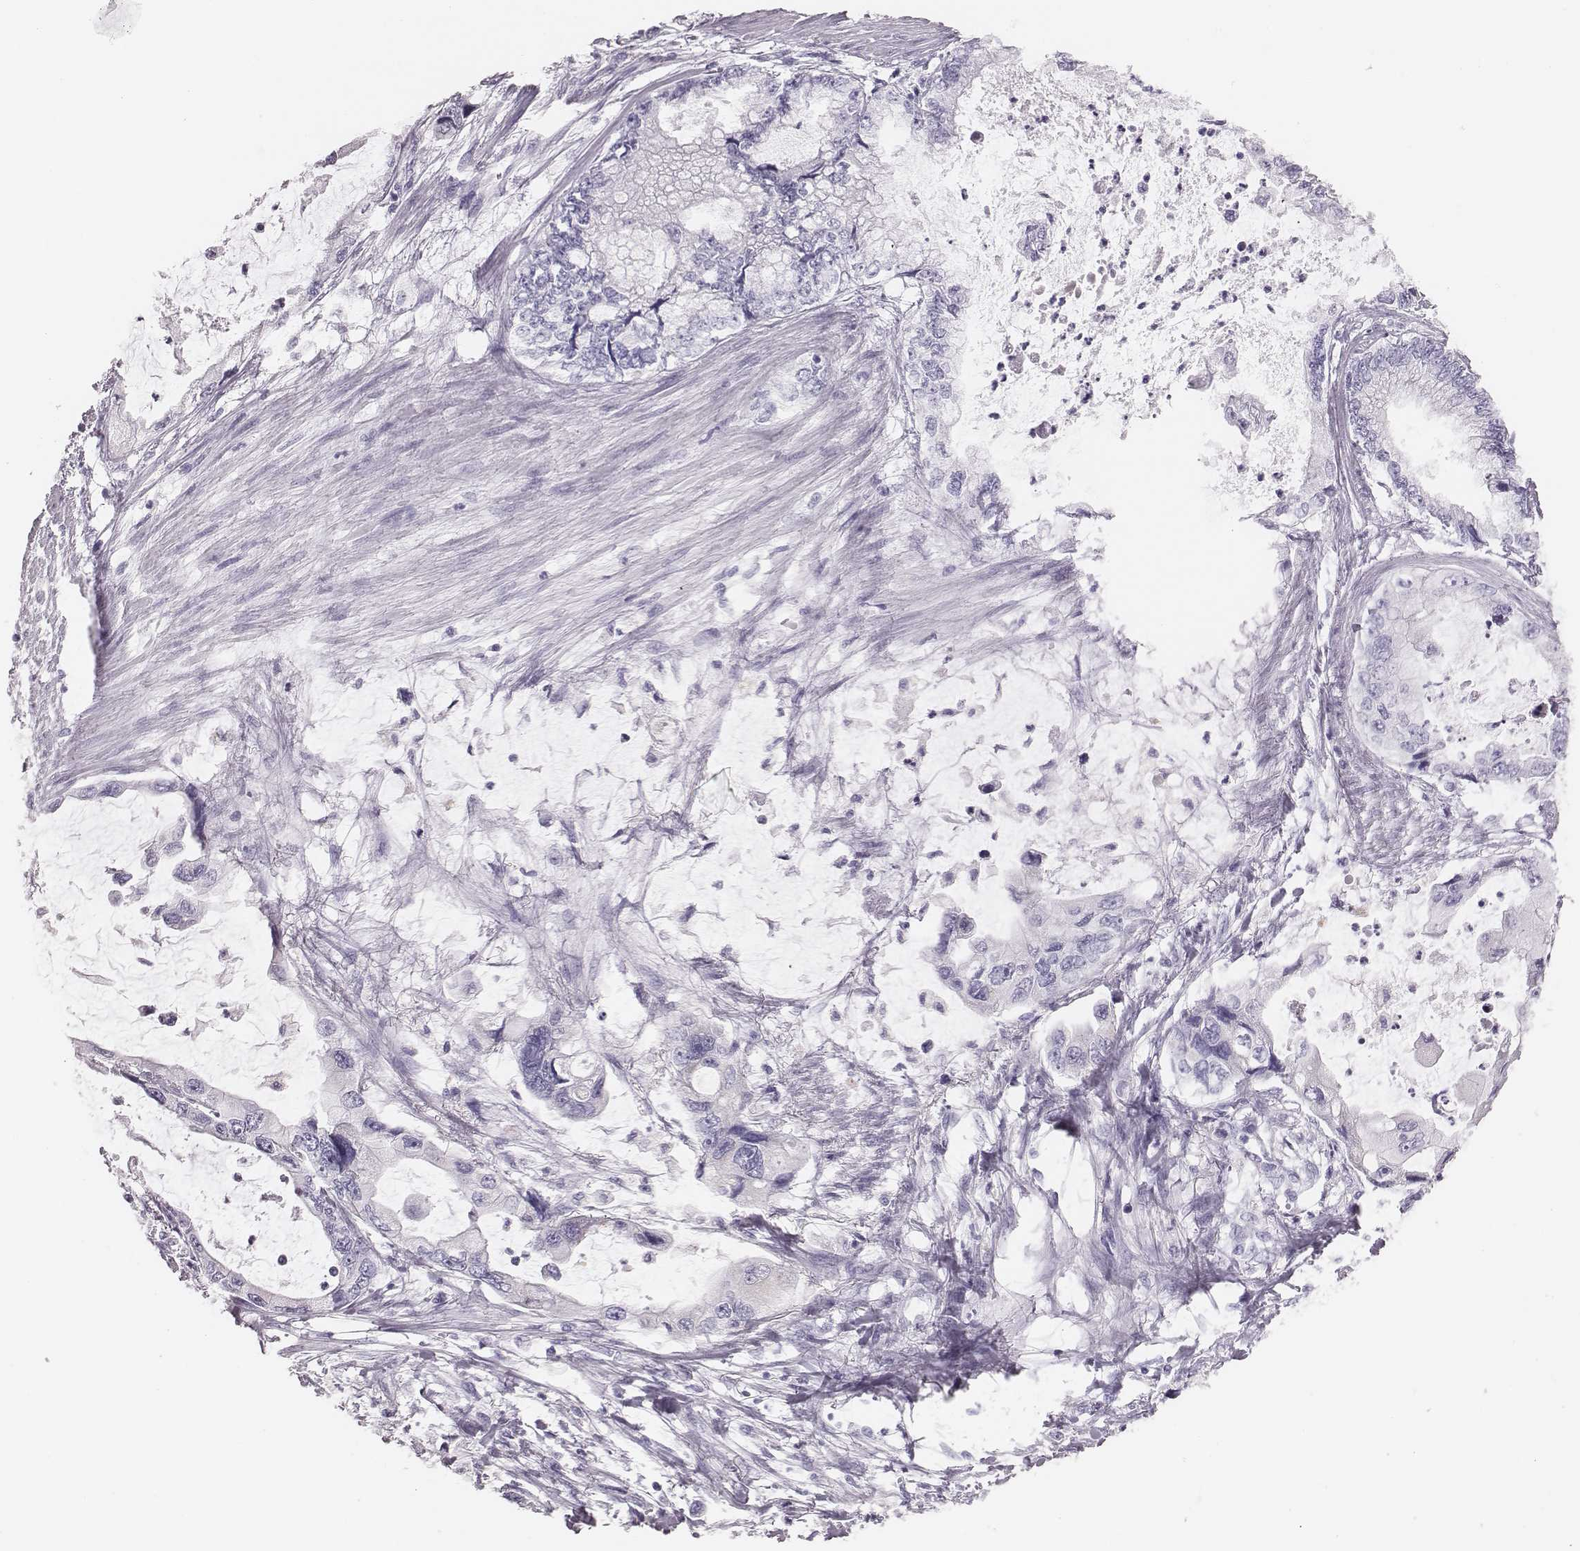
{"staining": {"intensity": "negative", "quantity": "none", "location": "none"}, "tissue": "stomach cancer", "cell_type": "Tumor cells", "image_type": "cancer", "snomed": [{"axis": "morphology", "description": "Adenocarcinoma, NOS"}, {"axis": "topography", "description": "Pancreas"}, {"axis": "topography", "description": "Stomach, upper"}, {"axis": "topography", "description": "Stomach"}], "caption": "Stomach cancer (adenocarcinoma) was stained to show a protein in brown. There is no significant staining in tumor cells.", "gene": "H1-6", "patient": {"sex": "male", "age": 77}}